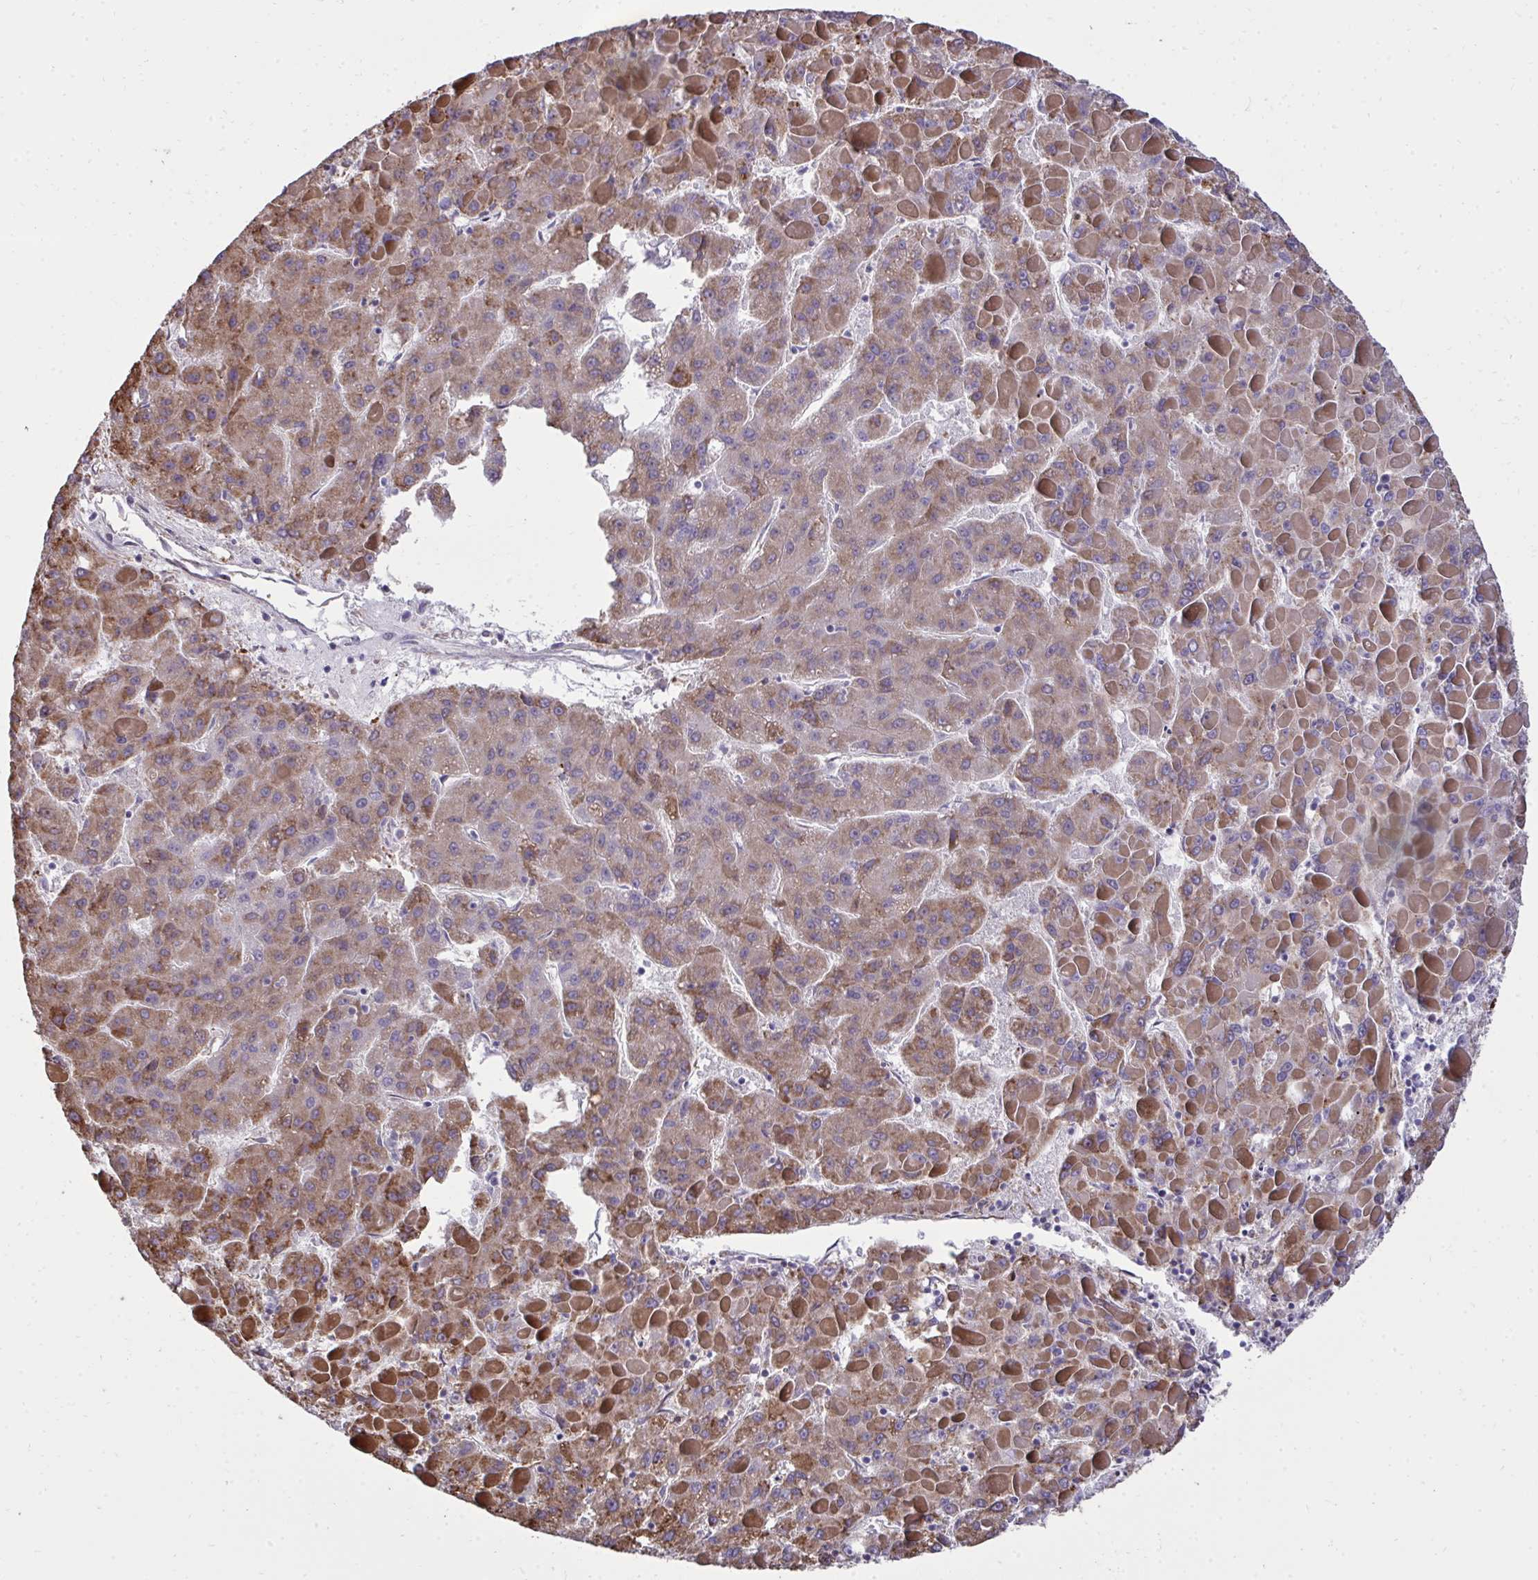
{"staining": {"intensity": "moderate", "quantity": ">75%", "location": "cytoplasmic/membranous"}, "tissue": "liver cancer", "cell_type": "Tumor cells", "image_type": "cancer", "snomed": [{"axis": "morphology", "description": "Carcinoma, Hepatocellular, NOS"}, {"axis": "topography", "description": "Liver"}], "caption": "Immunohistochemical staining of human hepatocellular carcinoma (liver) shows medium levels of moderate cytoplasmic/membranous expression in approximately >75% of tumor cells. (DAB (3,3'-diaminobenzidine) IHC with brightfield microscopy, high magnification).", "gene": "FIBCD1", "patient": {"sex": "female", "age": 82}}